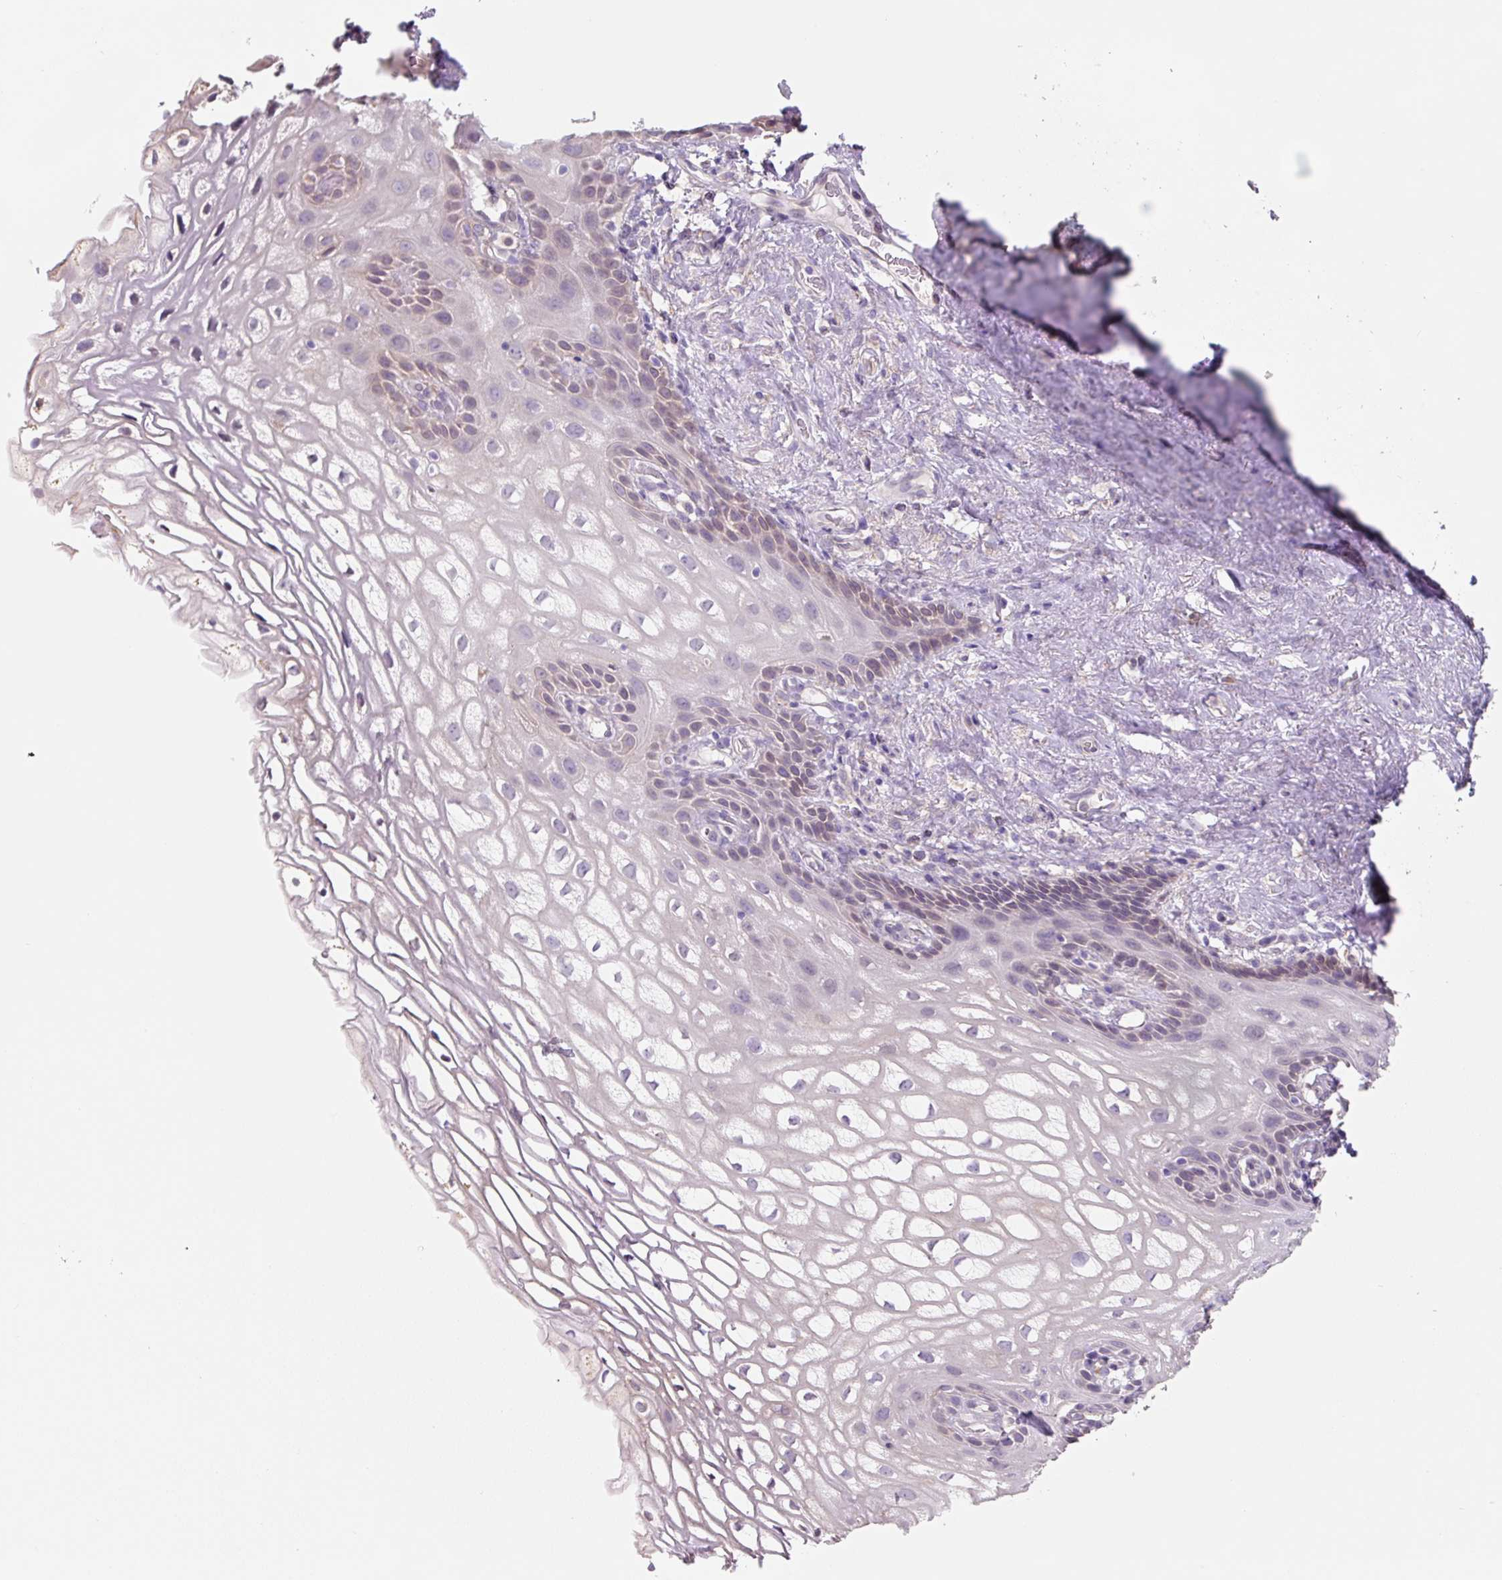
{"staining": {"intensity": "moderate", "quantity": "<25%", "location": "cytoplasmic/membranous"}, "tissue": "vagina", "cell_type": "Squamous epithelial cells", "image_type": "normal", "snomed": [{"axis": "morphology", "description": "Normal tissue, NOS"}, {"axis": "morphology", "description": "Adenocarcinoma, NOS"}, {"axis": "topography", "description": "Rectum"}, {"axis": "topography", "description": "Vagina"}, {"axis": "topography", "description": "Peripheral nerve tissue"}], "caption": "A low amount of moderate cytoplasmic/membranous positivity is identified in about <25% of squamous epithelial cells in unremarkable vagina. The staining was performed using DAB (3,3'-diaminobenzidine) to visualize the protein expression in brown, while the nuclei were stained in blue with hematoxylin (Magnification: 20x).", "gene": "ASRGL1", "patient": {"sex": "female", "age": 71}}